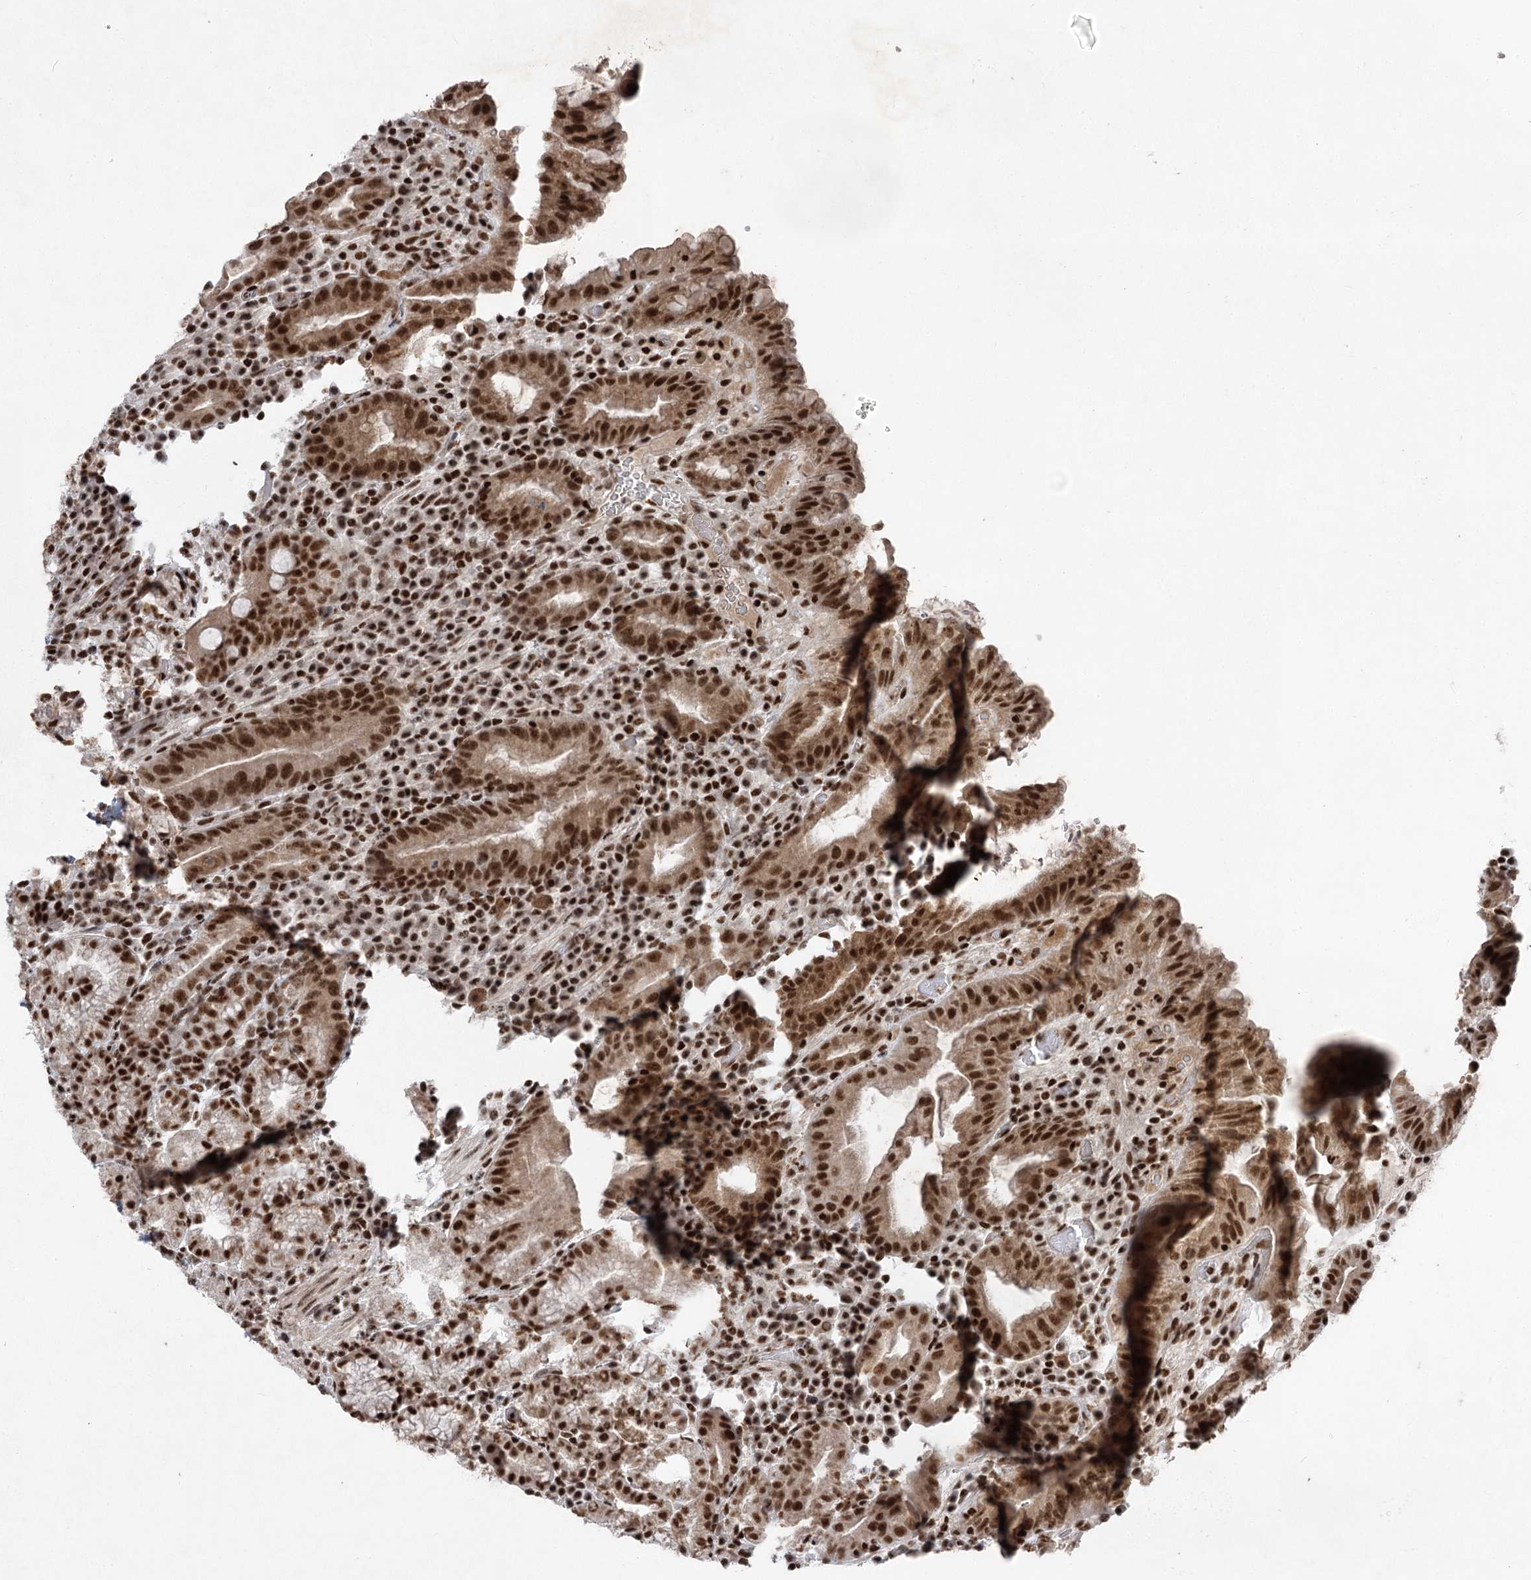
{"staining": {"intensity": "strong", "quantity": ">75%", "location": "cytoplasmic/membranous,nuclear"}, "tissue": "stomach", "cell_type": "Glandular cells", "image_type": "normal", "snomed": [{"axis": "morphology", "description": "Normal tissue, NOS"}, {"axis": "morphology", "description": "Inflammation, NOS"}, {"axis": "topography", "description": "Stomach"}], "caption": "Strong cytoplasmic/membranous,nuclear positivity is present in about >75% of glandular cells in benign stomach. (Brightfield microscopy of DAB IHC at high magnification).", "gene": "CGGBP1", "patient": {"sex": "male", "age": 79}}